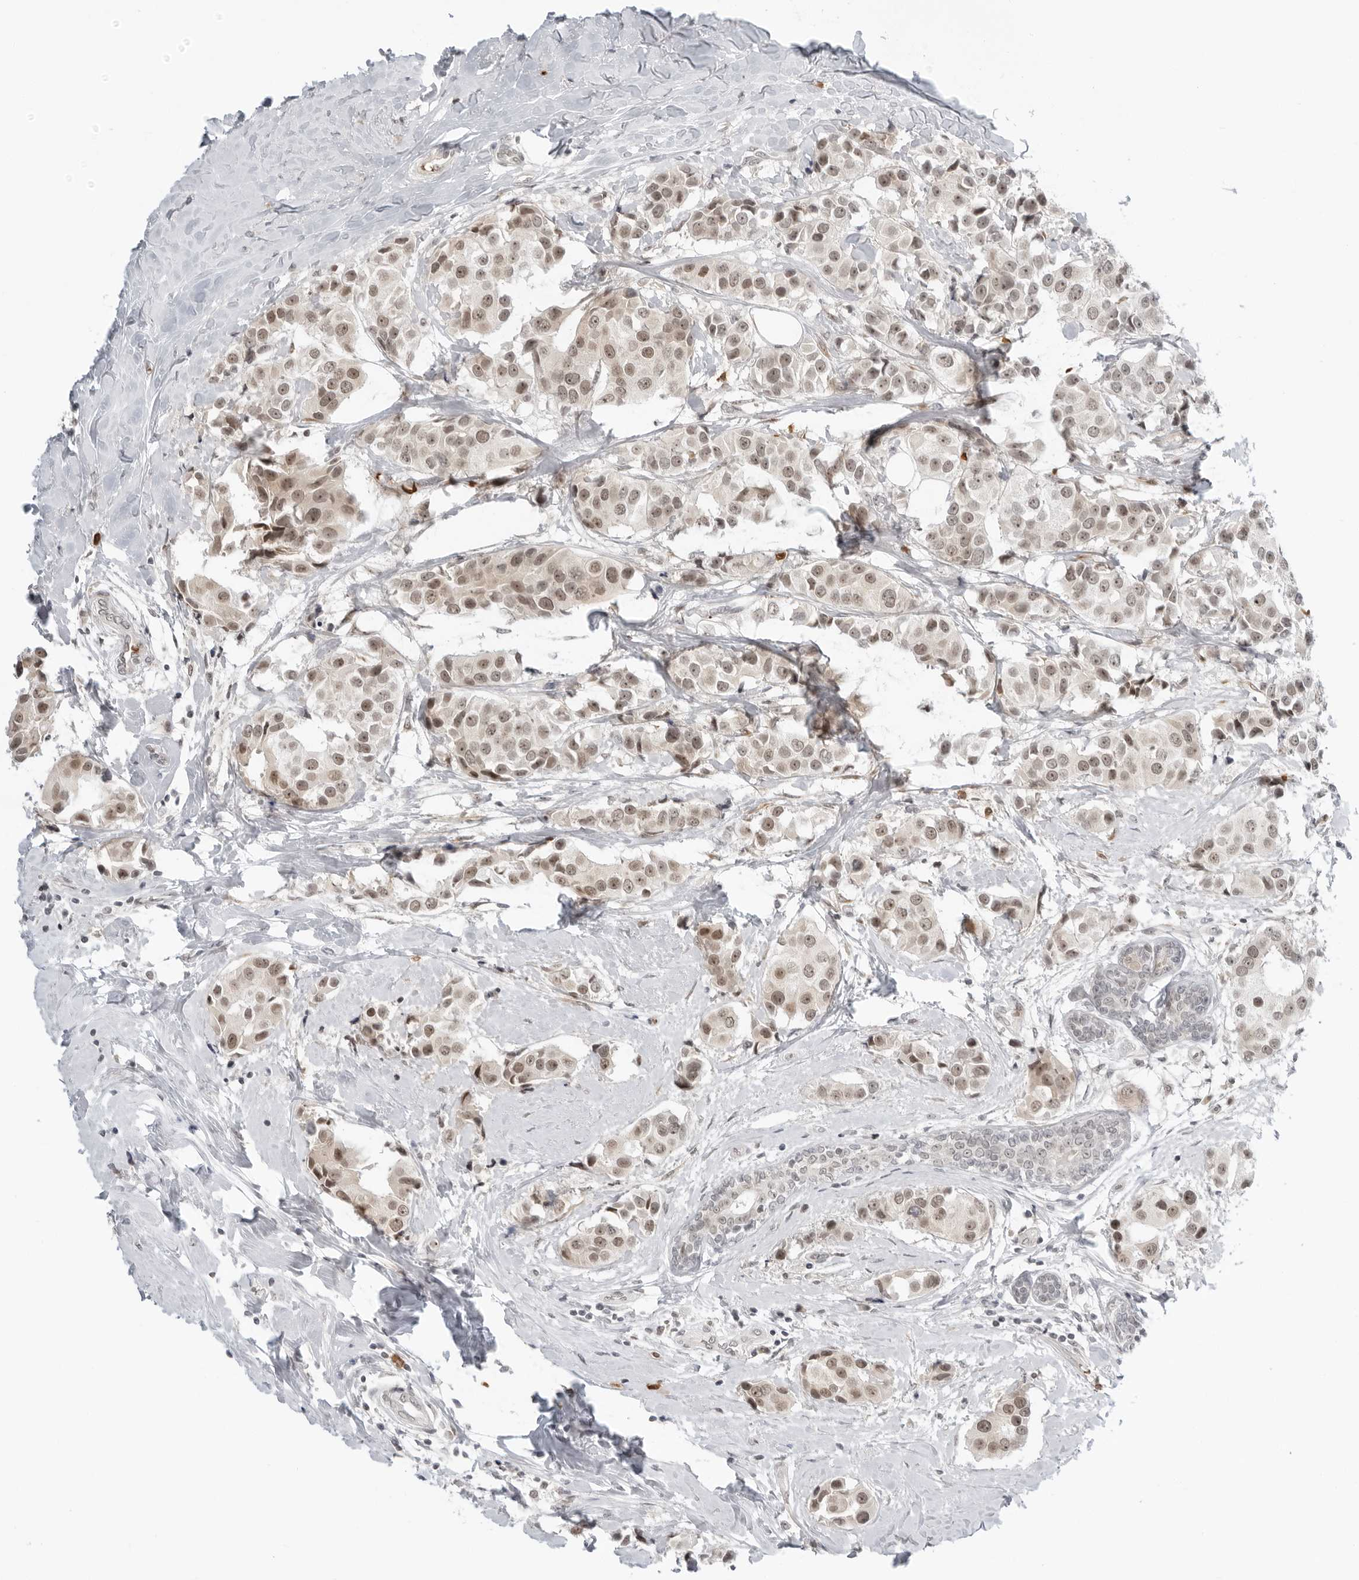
{"staining": {"intensity": "moderate", "quantity": ">75%", "location": "nuclear"}, "tissue": "breast cancer", "cell_type": "Tumor cells", "image_type": "cancer", "snomed": [{"axis": "morphology", "description": "Normal tissue, NOS"}, {"axis": "morphology", "description": "Duct carcinoma"}, {"axis": "topography", "description": "Breast"}], "caption": "The micrograph displays a brown stain indicating the presence of a protein in the nuclear of tumor cells in breast cancer (invasive ductal carcinoma).", "gene": "SUGCT", "patient": {"sex": "female", "age": 39}}